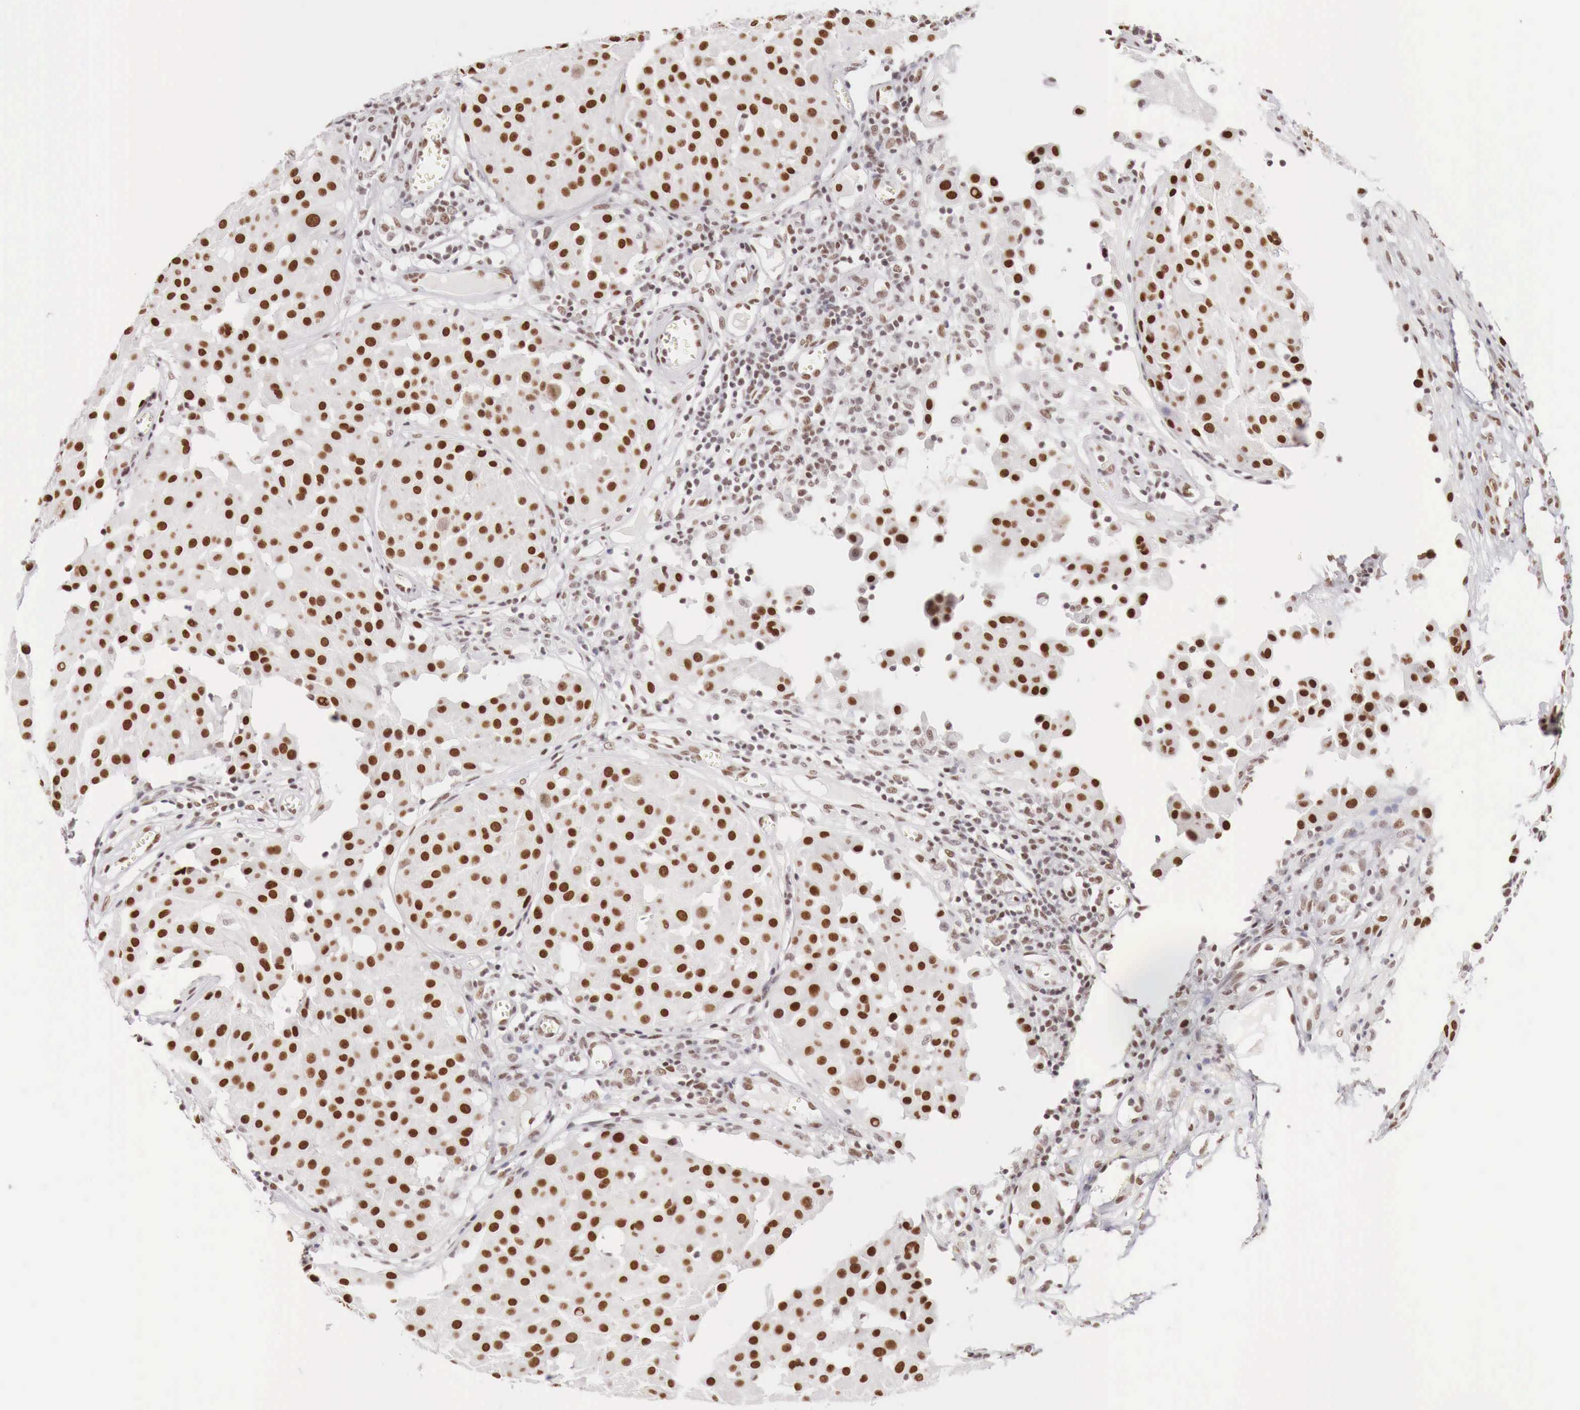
{"staining": {"intensity": "moderate", "quantity": "25%-75%", "location": "nuclear"}, "tissue": "melanoma", "cell_type": "Tumor cells", "image_type": "cancer", "snomed": [{"axis": "morphology", "description": "Malignant melanoma, NOS"}, {"axis": "topography", "description": "Skin"}], "caption": "The photomicrograph reveals staining of melanoma, revealing moderate nuclear protein expression (brown color) within tumor cells.", "gene": "PHF14", "patient": {"sex": "male", "age": 36}}